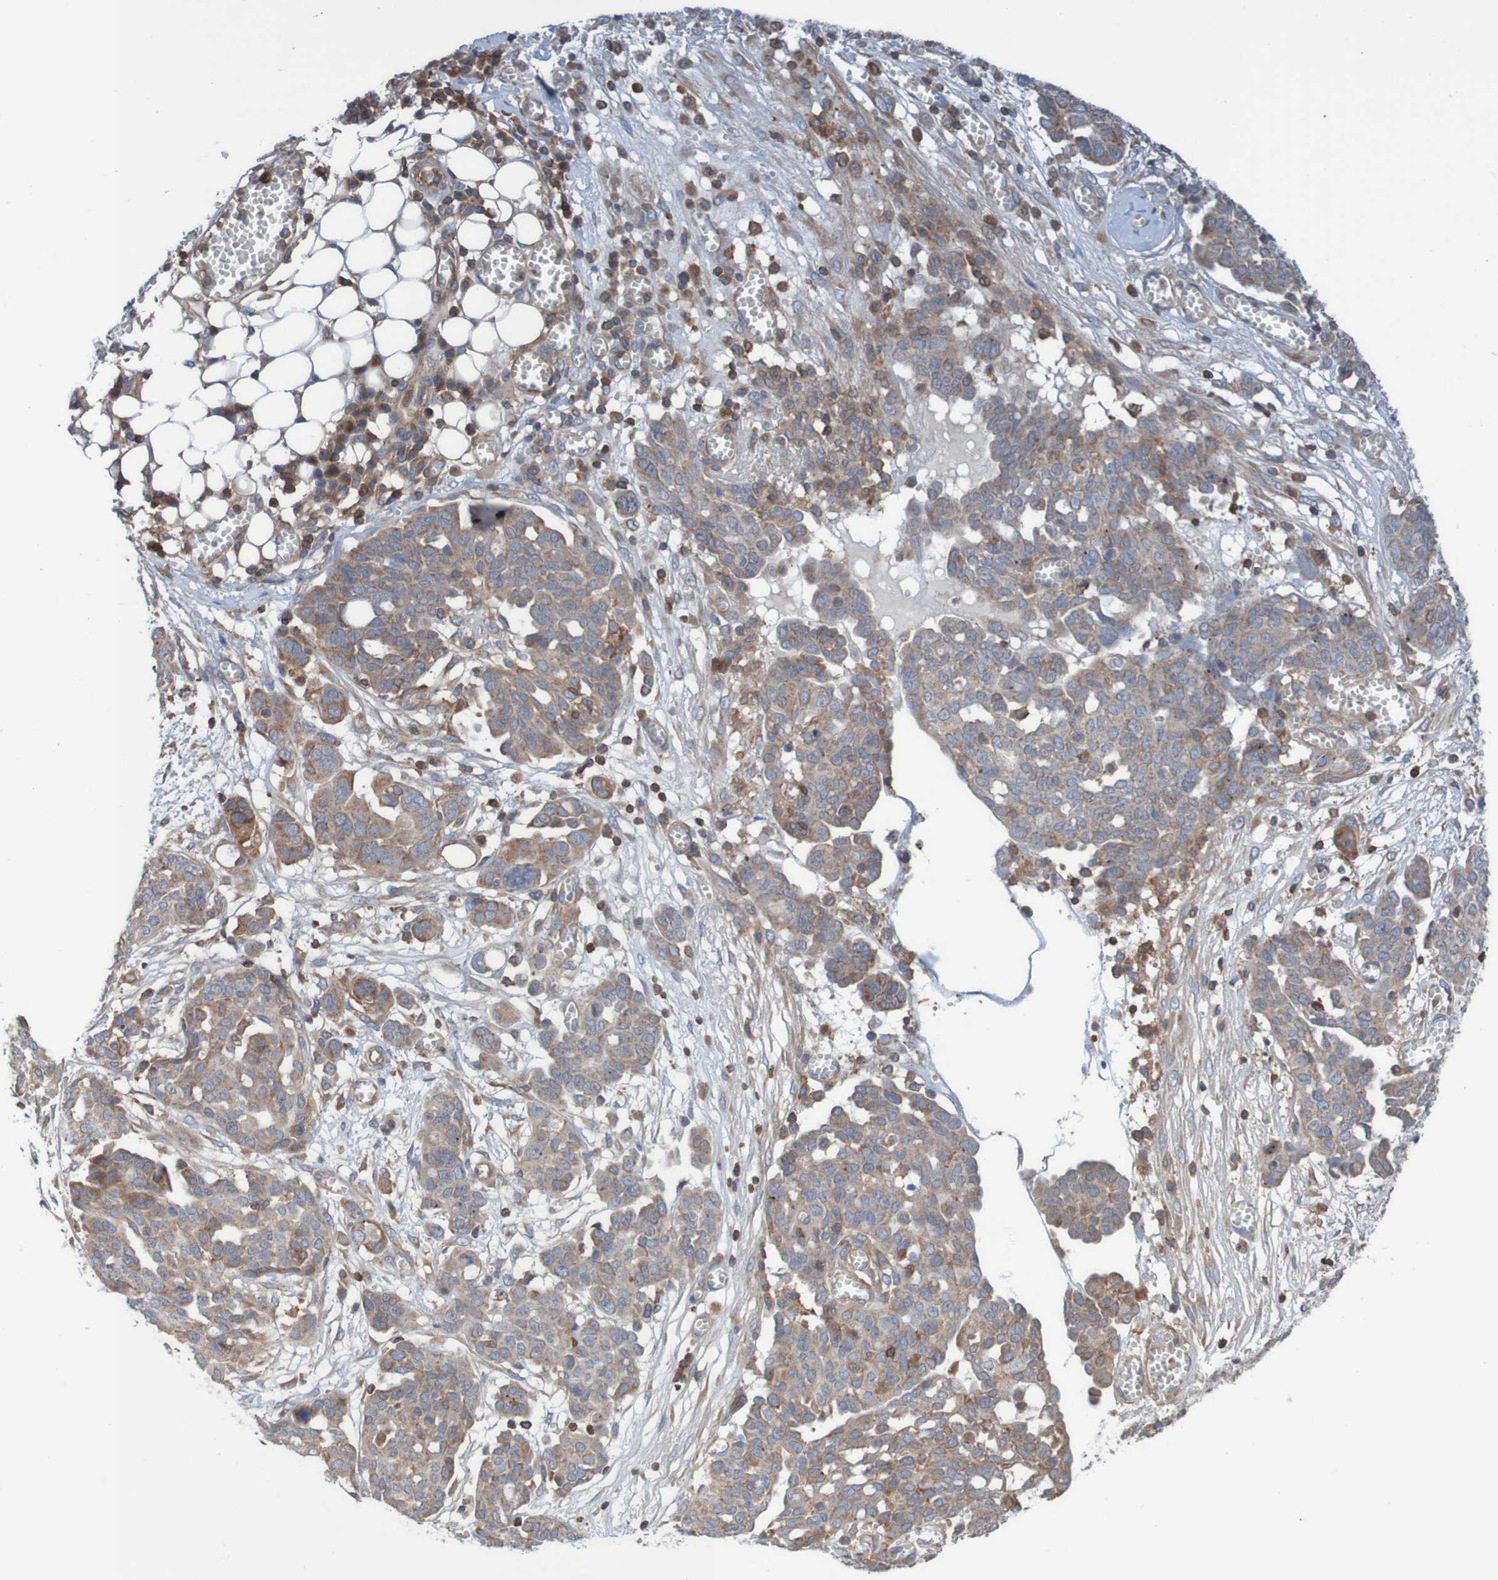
{"staining": {"intensity": "weak", "quantity": ">75%", "location": "cytoplasmic/membranous"}, "tissue": "ovarian cancer", "cell_type": "Tumor cells", "image_type": "cancer", "snomed": [{"axis": "morphology", "description": "Cystadenocarcinoma, serous, NOS"}, {"axis": "topography", "description": "Soft tissue"}, {"axis": "topography", "description": "Ovary"}], "caption": "Immunohistochemistry (IHC) (DAB) staining of human serous cystadenocarcinoma (ovarian) displays weak cytoplasmic/membranous protein expression in about >75% of tumor cells.", "gene": "PDGFB", "patient": {"sex": "female", "age": 57}}